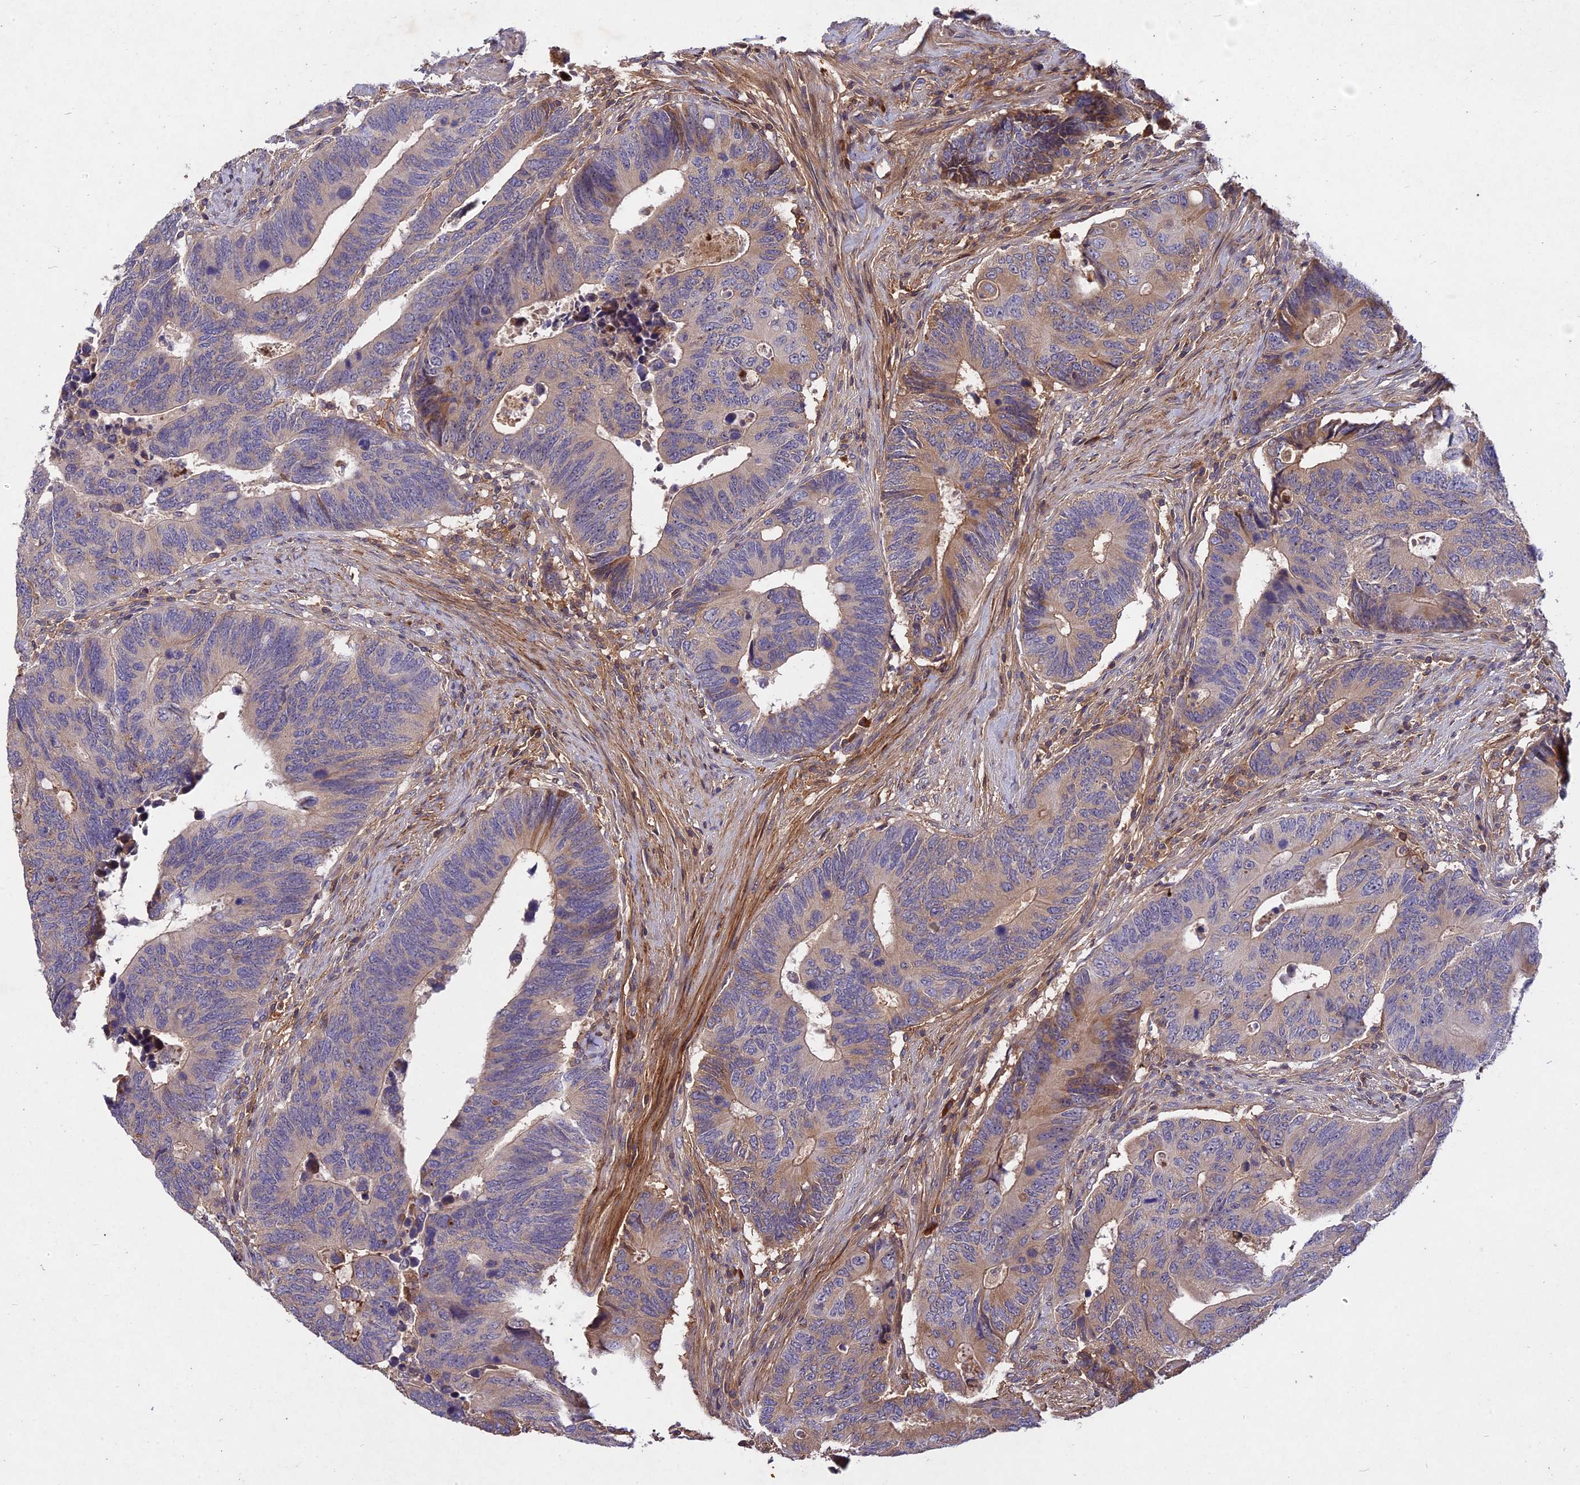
{"staining": {"intensity": "weak", "quantity": "<25%", "location": "cytoplasmic/membranous"}, "tissue": "colorectal cancer", "cell_type": "Tumor cells", "image_type": "cancer", "snomed": [{"axis": "morphology", "description": "Adenocarcinoma, NOS"}, {"axis": "topography", "description": "Colon"}], "caption": "High power microscopy photomicrograph of an immunohistochemistry (IHC) histopathology image of colorectal cancer, revealing no significant positivity in tumor cells.", "gene": "ADO", "patient": {"sex": "male", "age": 87}}